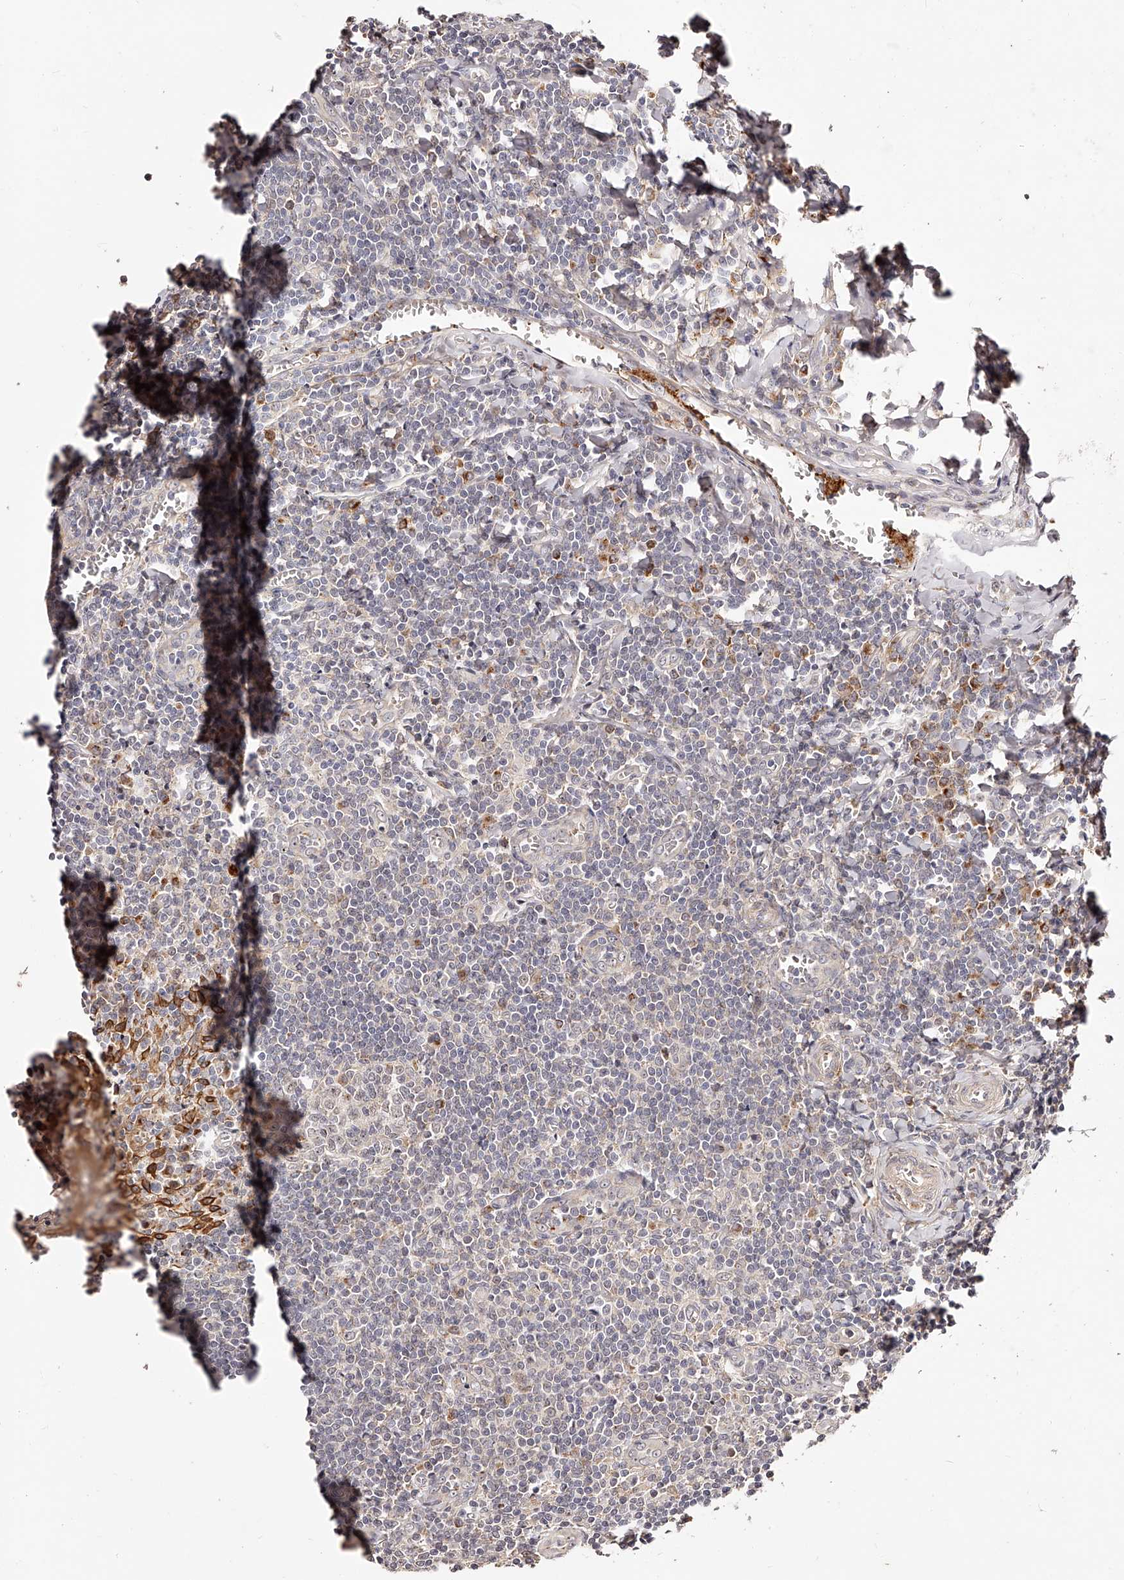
{"staining": {"intensity": "negative", "quantity": "none", "location": "none"}, "tissue": "tonsil", "cell_type": "Germinal center cells", "image_type": "normal", "snomed": [{"axis": "morphology", "description": "Normal tissue, NOS"}, {"axis": "topography", "description": "Tonsil"}], "caption": "This is a photomicrograph of IHC staining of unremarkable tonsil, which shows no positivity in germinal center cells. (Stains: DAB (3,3'-diaminobenzidine) immunohistochemistry (IHC) with hematoxylin counter stain, Microscopy: brightfield microscopy at high magnification).", "gene": "ZNF502", "patient": {"sex": "male", "age": 27}}